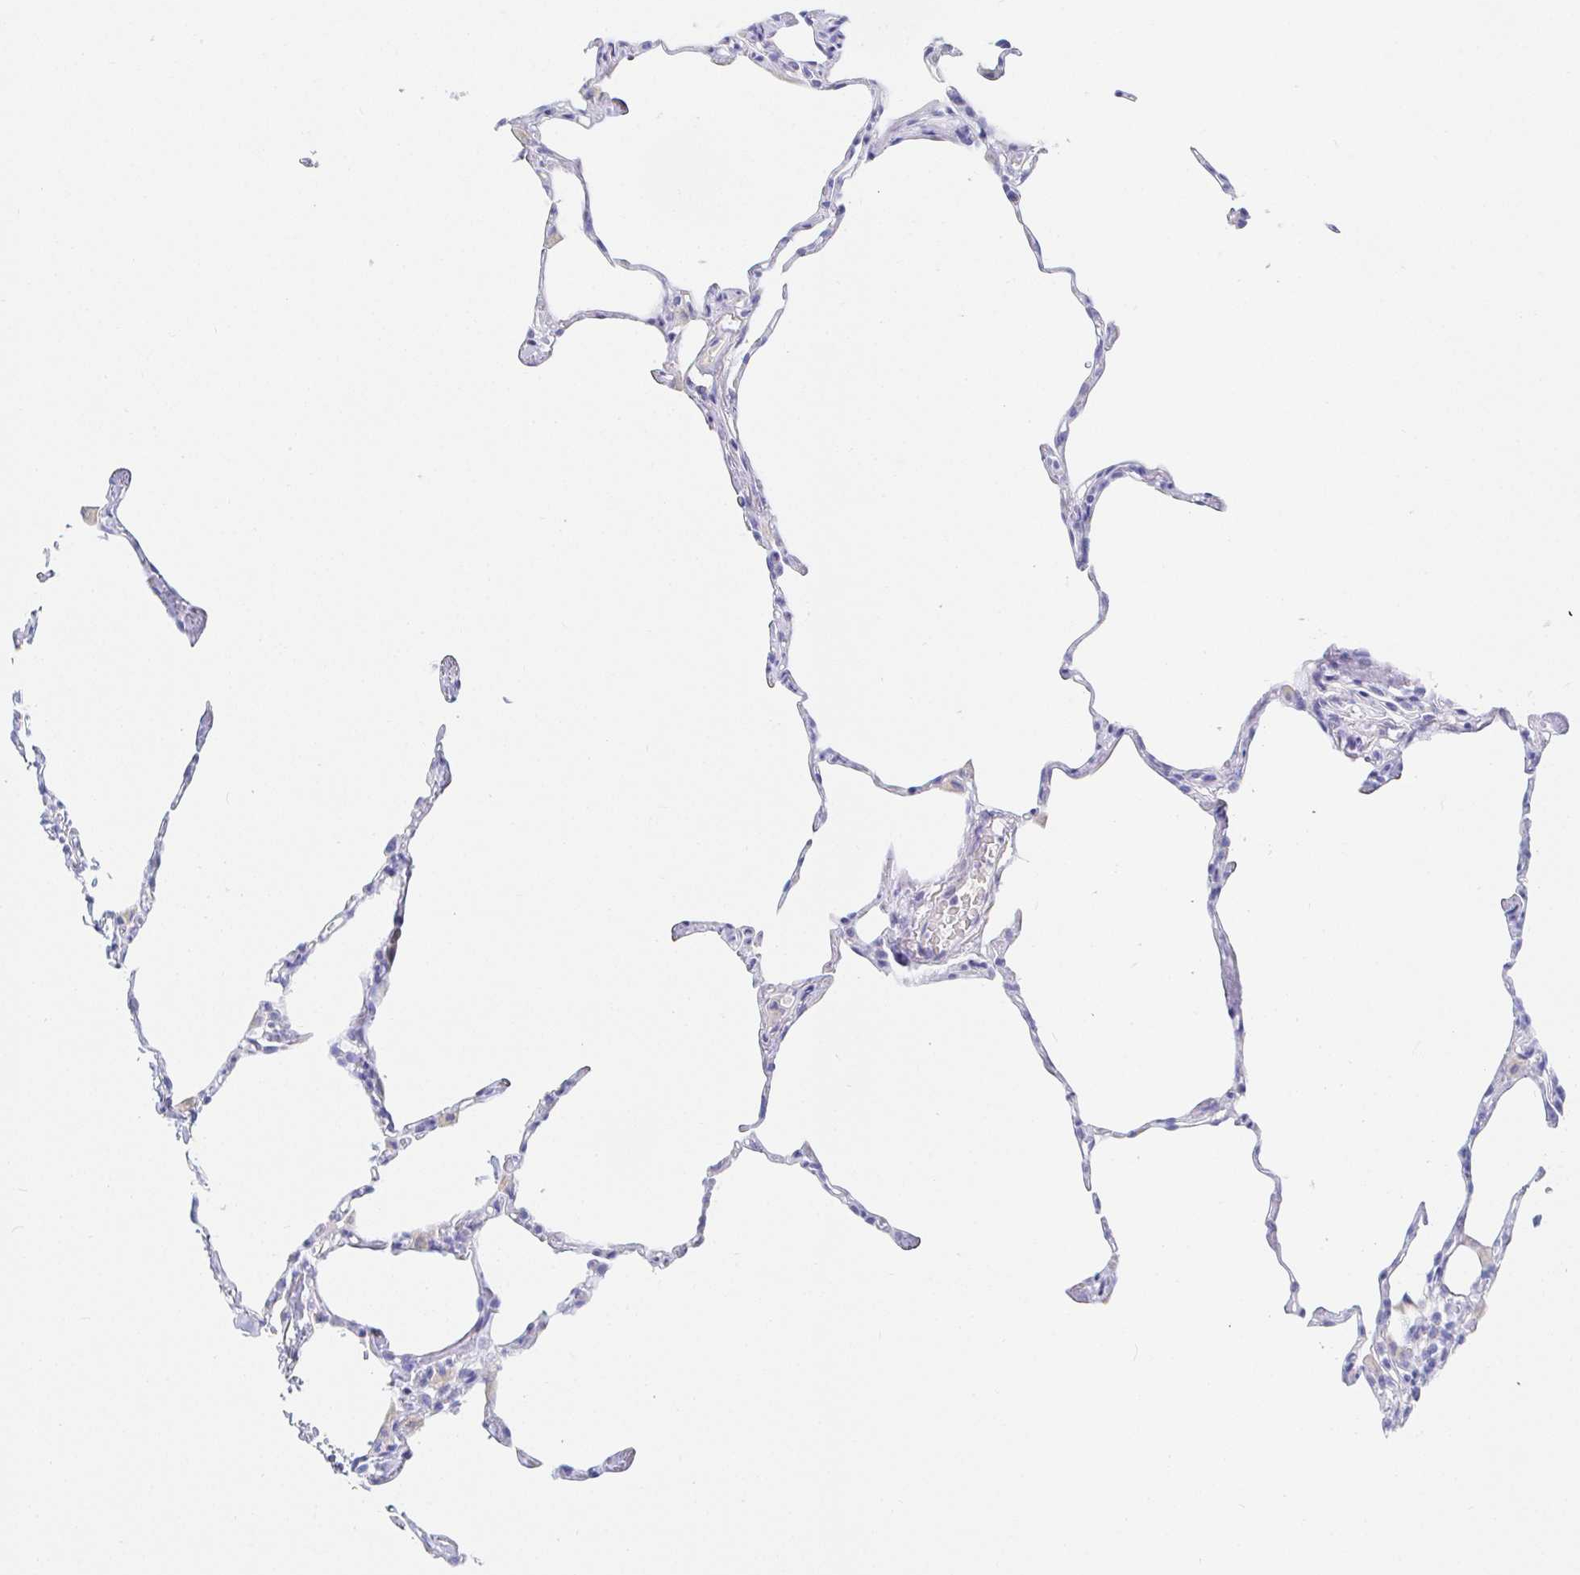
{"staining": {"intensity": "negative", "quantity": "none", "location": "none"}, "tissue": "lung", "cell_type": "Alveolar cells", "image_type": "normal", "snomed": [{"axis": "morphology", "description": "Normal tissue, NOS"}, {"axis": "topography", "description": "Lung"}], "caption": "Immunohistochemistry photomicrograph of unremarkable lung stained for a protein (brown), which exhibits no expression in alveolar cells.", "gene": "PDE6B", "patient": {"sex": "male", "age": 65}}